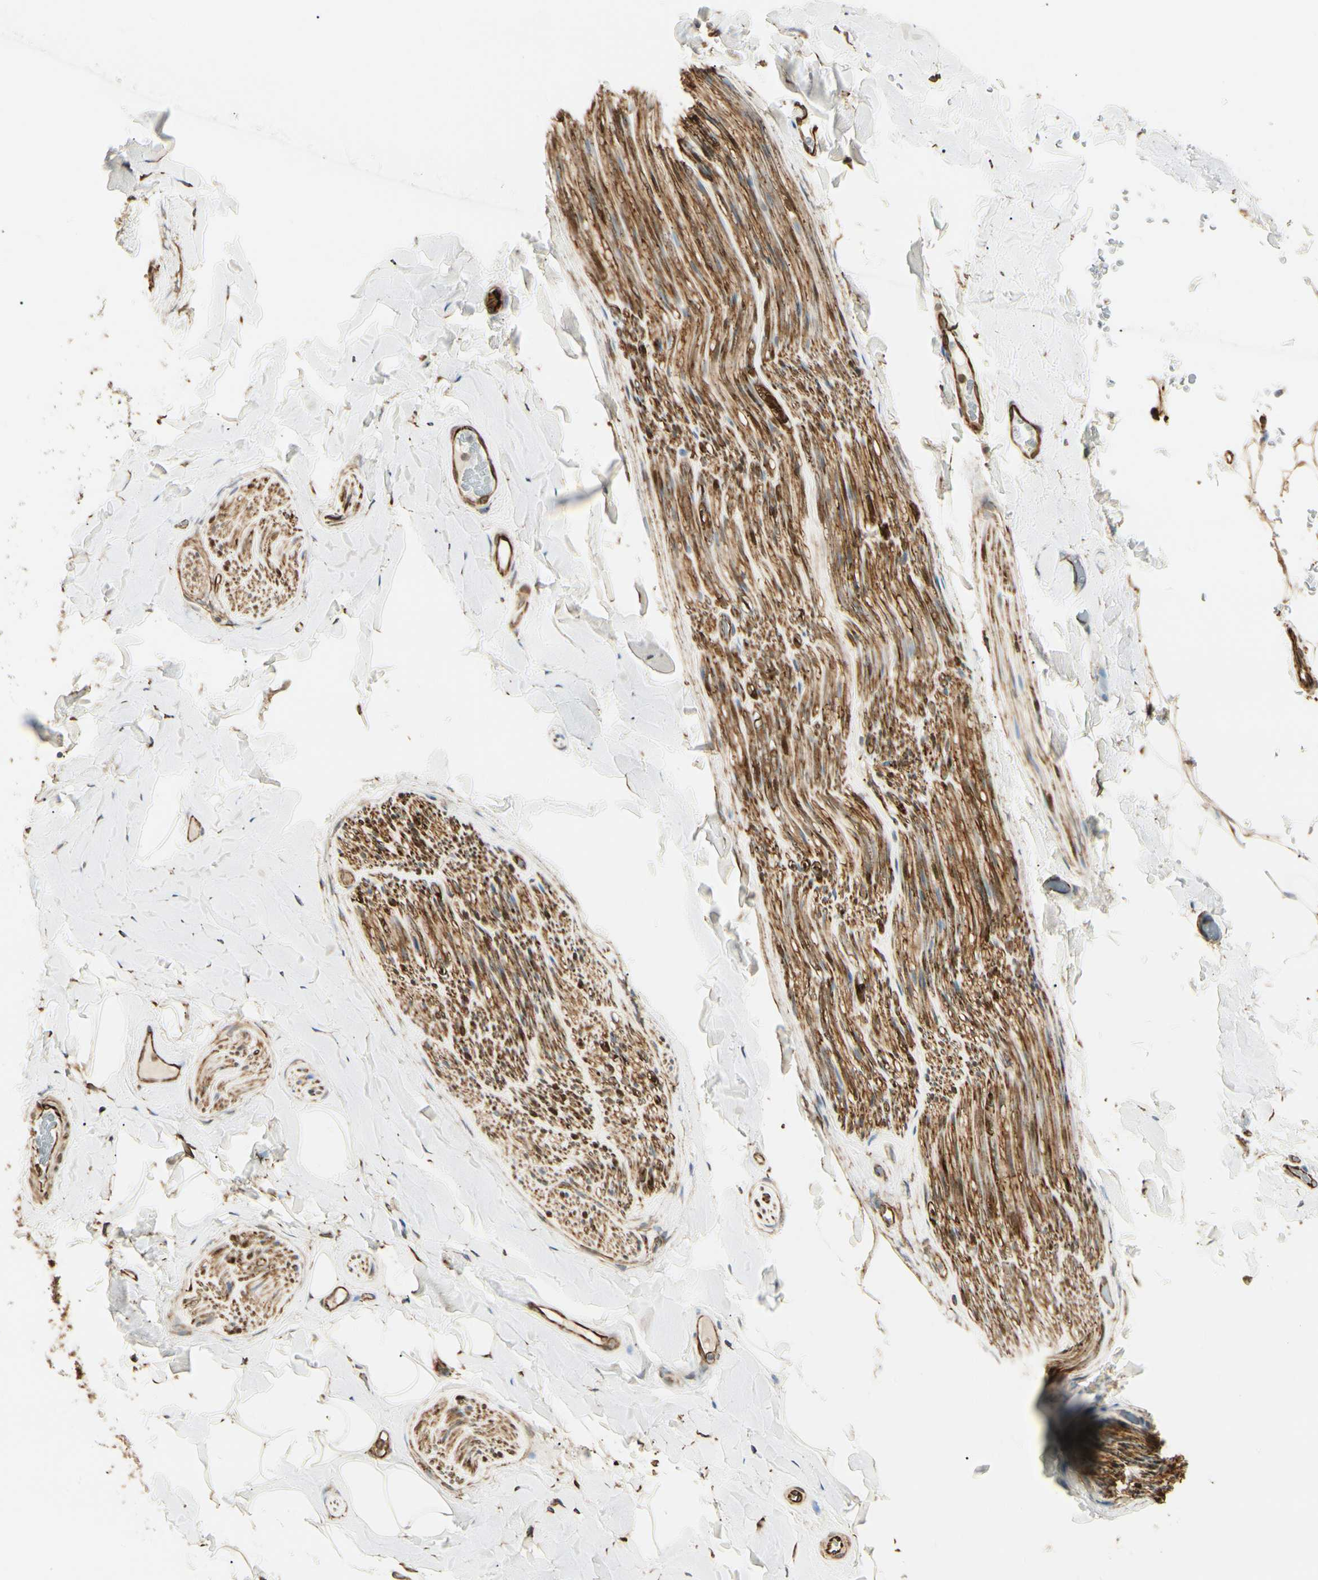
{"staining": {"intensity": "negative", "quantity": "none", "location": "none"}, "tissue": "adipose tissue", "cell_type": "Adipocytes", "image_type": "normal", "snomed": [{"axis": "morphology", "description": "Normal tissue, NOS"}, {"axis": "topography", "description": "Peripheral nerve tissue"}], "caption": "This is an immunohistochemistry (IHC) image of benign adipose tissue. There is no staining in adipocytes.", "gene": "FTH1", "patient": {"sex": "male", "age": 70}}